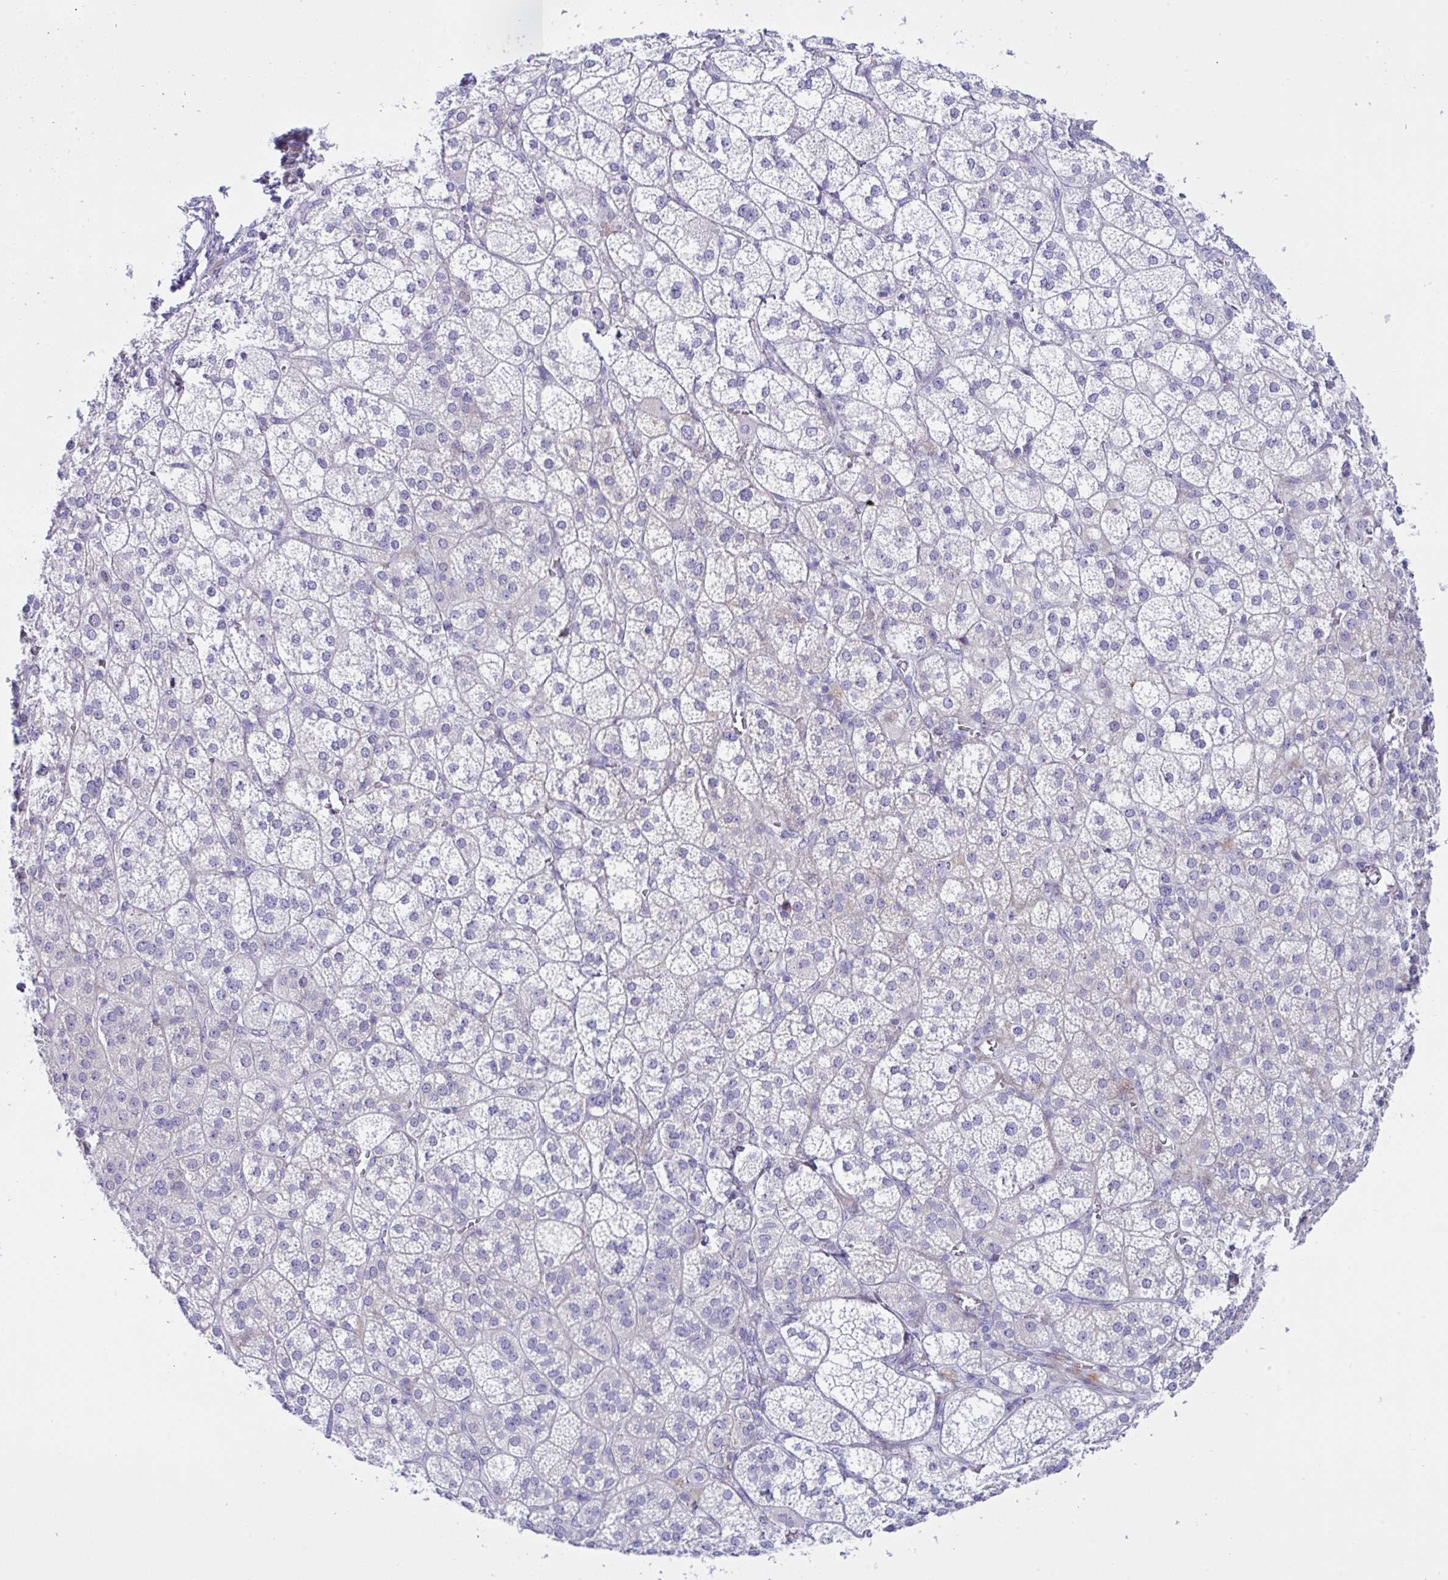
{"staining": {"intensity": "weak", "quantity": "<25%", "location": "cytoplasmic/membranous,nuclear"}, "tissue": "adrenal gland", "cell_type": "Glandular cells", "image_type": "normal", "snomed": [{"axis": "morphology", "description": "Normal tissue, NOS"}, {"axis": "topography", "description": "Adrenal gland"}], "caption": "Immunohistochemistry micrograph of normal adrenal gland: adrenal gland stained with DAB reveals no significant protein positivity in glandular cells. Nuclei are stained in blue.", "gene": "ZNF713", "patient": {"sex": "female", "age": 60}}